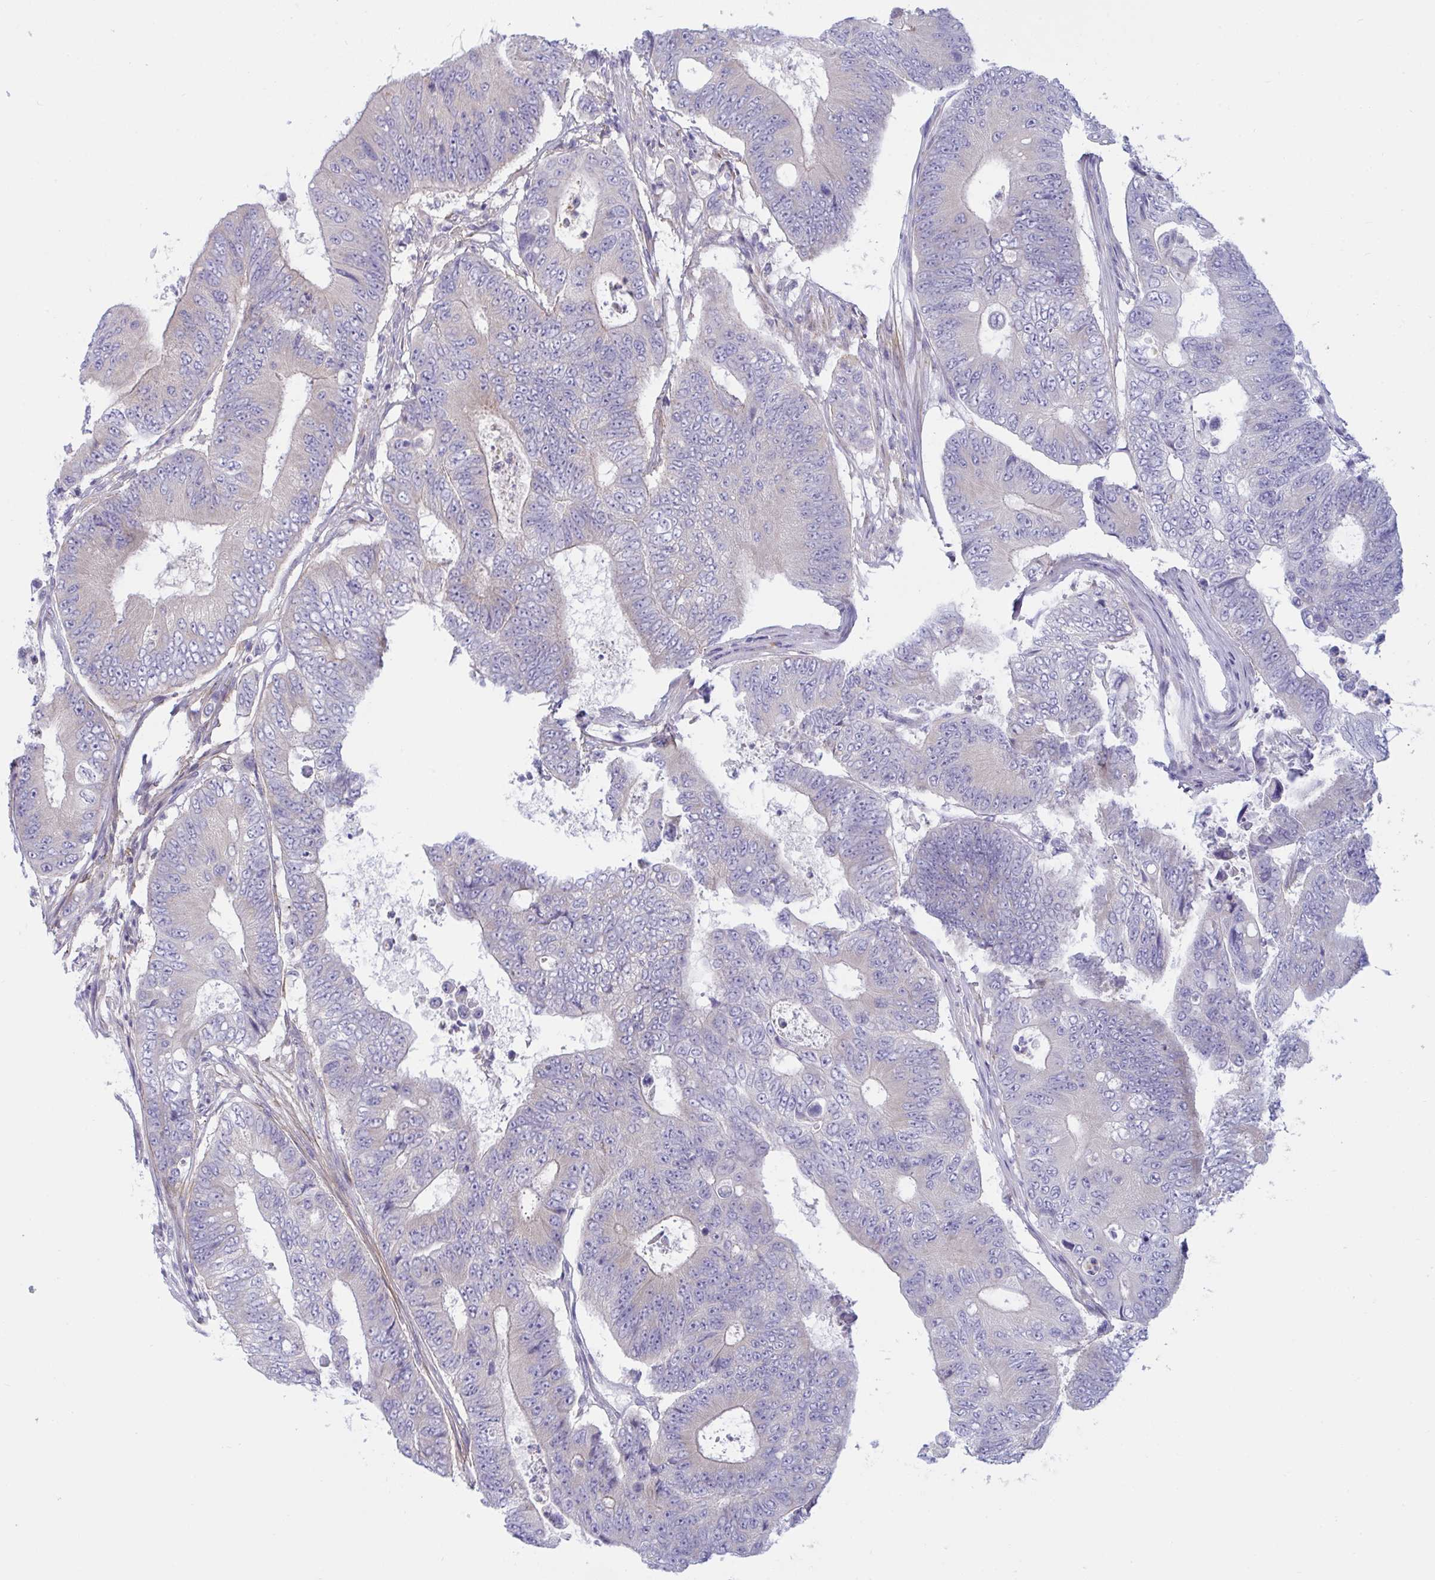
{"staining": {"intensity": "weak", "quantity": "<25%", "location": "cytoplasmic/membranous"}, "tissue": "colorectal cancer", "cell_type": "Tumor cells", "image_type": "cancer", "snomed": [{"axis": "morphology", "description": "Adenocarcinoma, NOS"}, {"axis": "topography", "description": "Colon"}], "caption": "Colorectal adenocarcinoma was stained to show a protein in brown. There is no significant staining in tumor cells.", "gene": "OXLD1", "patient": {"sex": "female", "age": 48}}